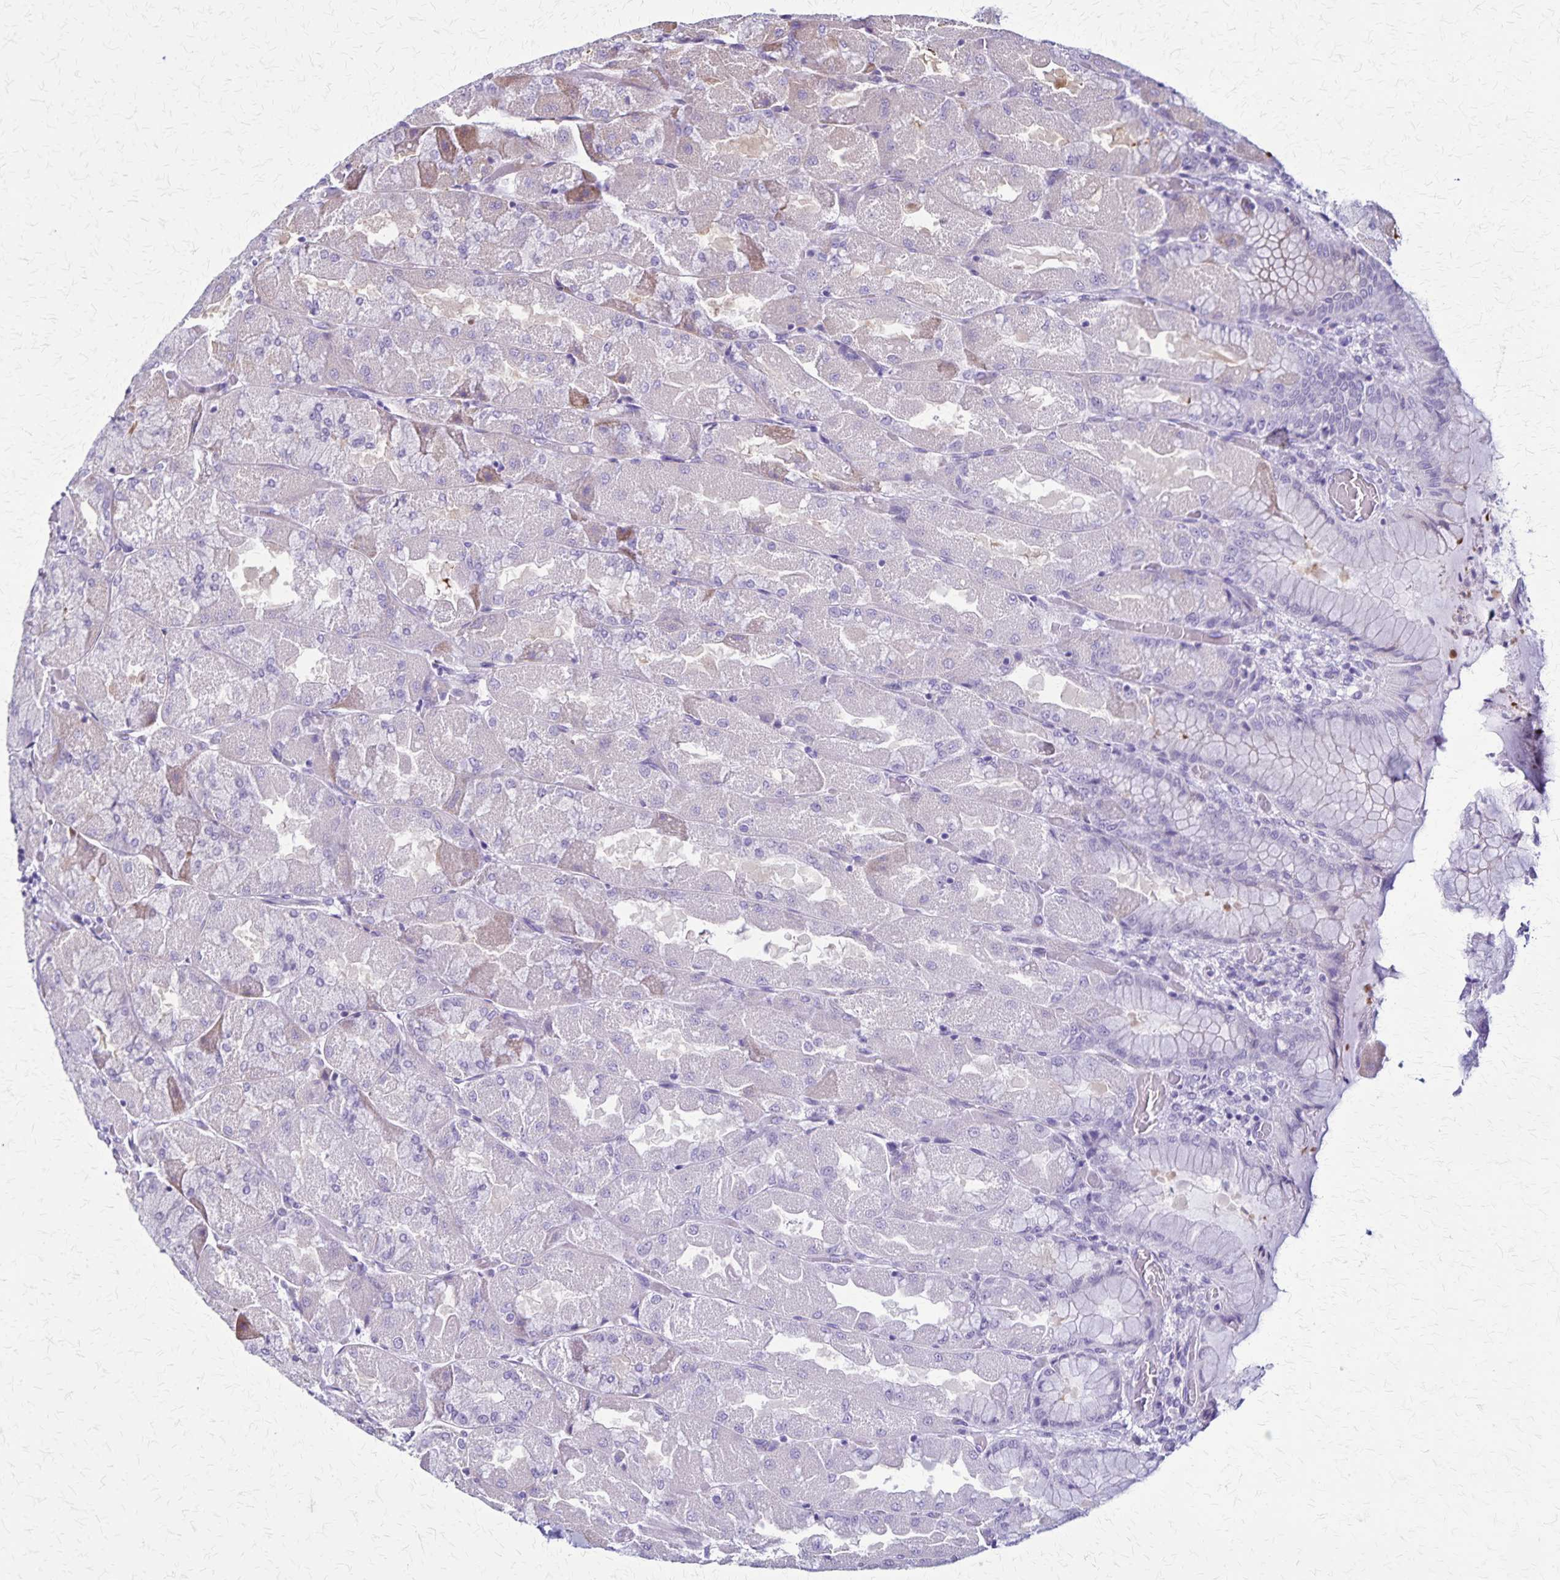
{"staining": {"intensity": "negative", "quantity": "none", "location": "none"}, "tissue": "stomach", "cell_type": "Glandular cells", "image_type": "normal", "snomed": [{"axis": "morphology", "description": "Normal tissue, NOS"}, {"axis": "topography", "description": "Stomach"}], "caption": "Immunohistochemical staining of unremarkable human stomach reveals no significant positivity in glandular cells.", "gene": "OR51B5", "patient": {"sex": "female", "age": 61}}